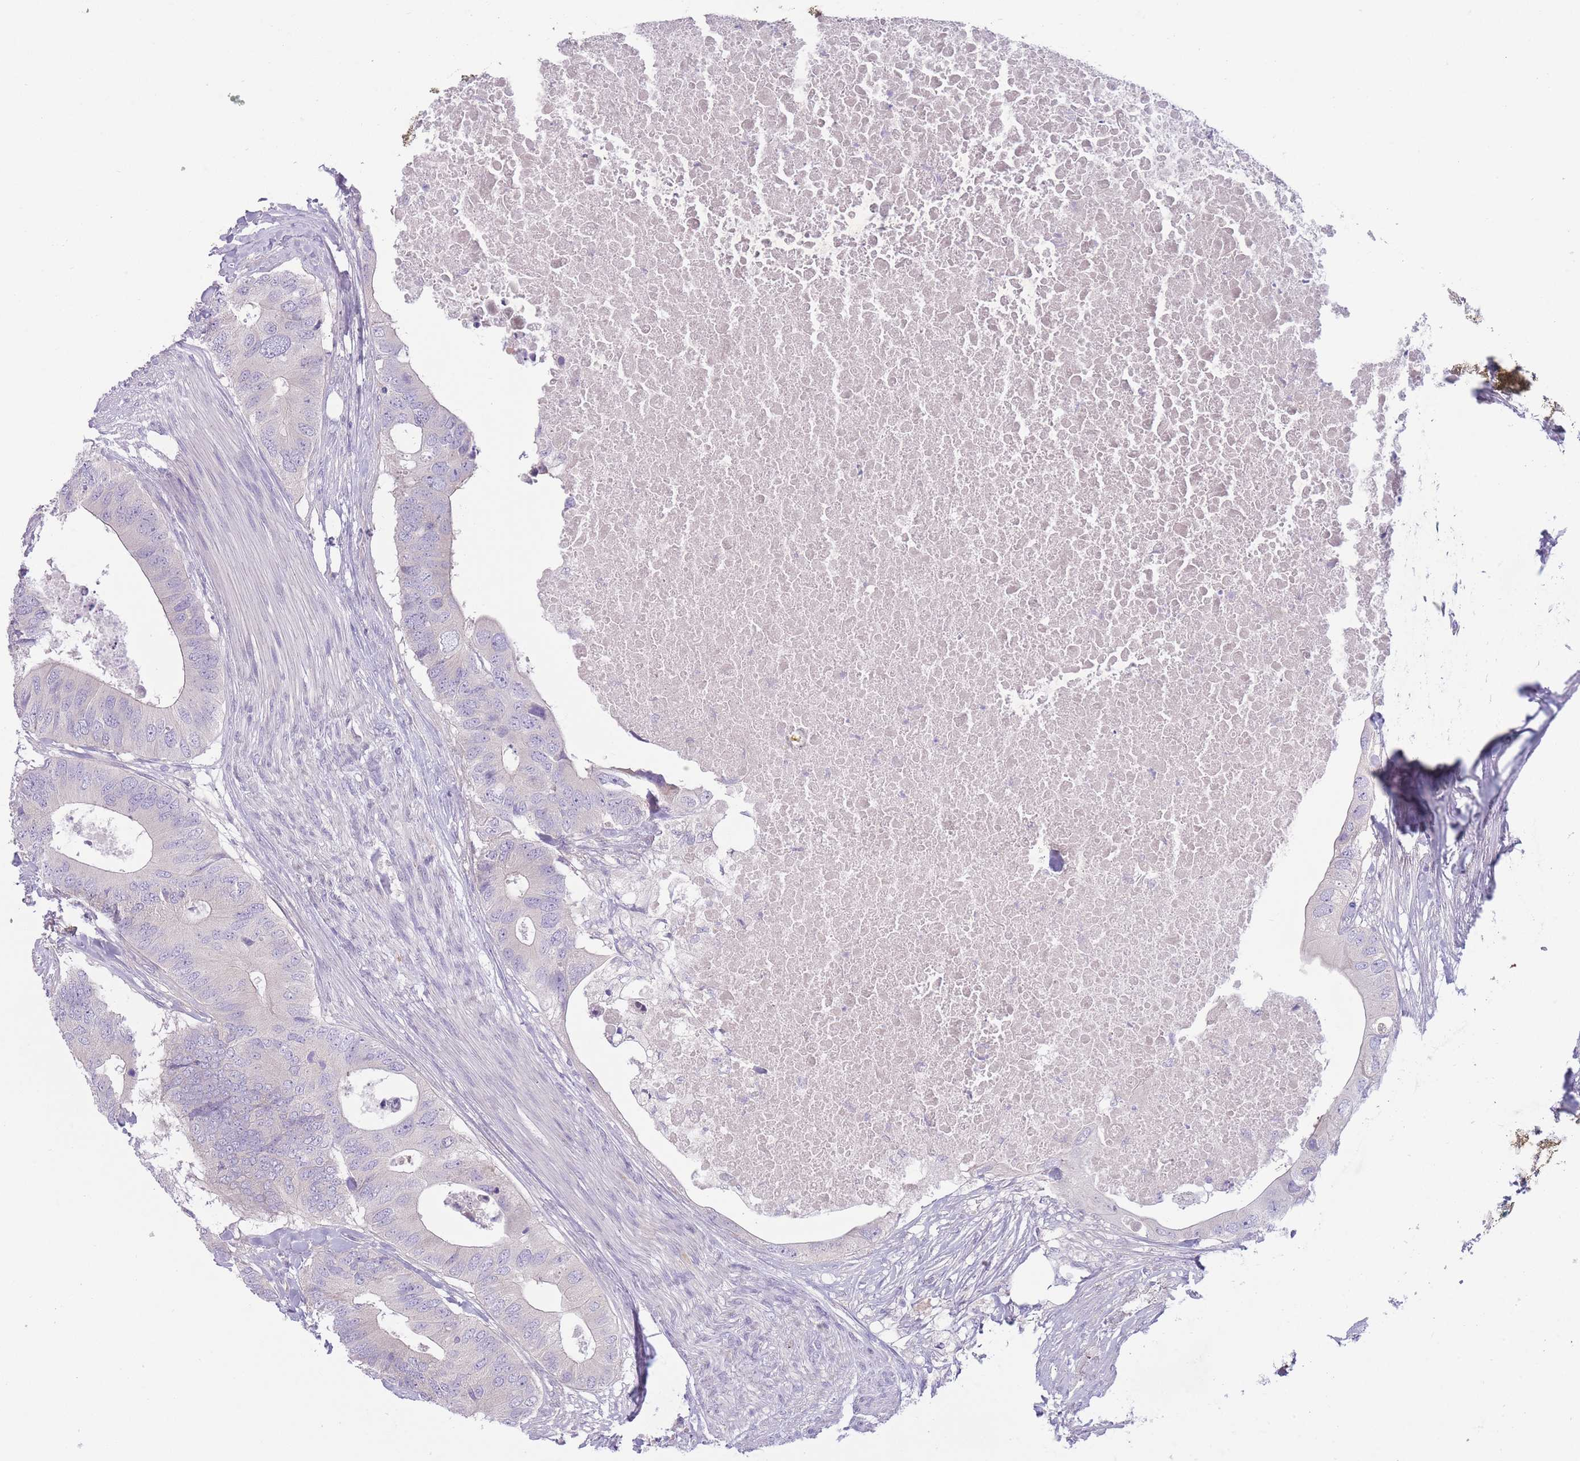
{"staining": {"intensity": "negative", "quantity": "none", "location": "none"}, "tissue": "colorectal cancer", "cell_type": "Tumor cells", "image_type": "cancer", "snomed": [{"axis": "morphology", "description": "Adenocarcinoma, NOS"}, {"axis": "topography", "description": "Colon"}], "caption": "This is an immunohistochemistry image of human colorectal cancer (adenocarcinoma). There is no expression in tumor cells.", "gene": "PNPLA5", "patient": {"sex": "male", "age": 71}}